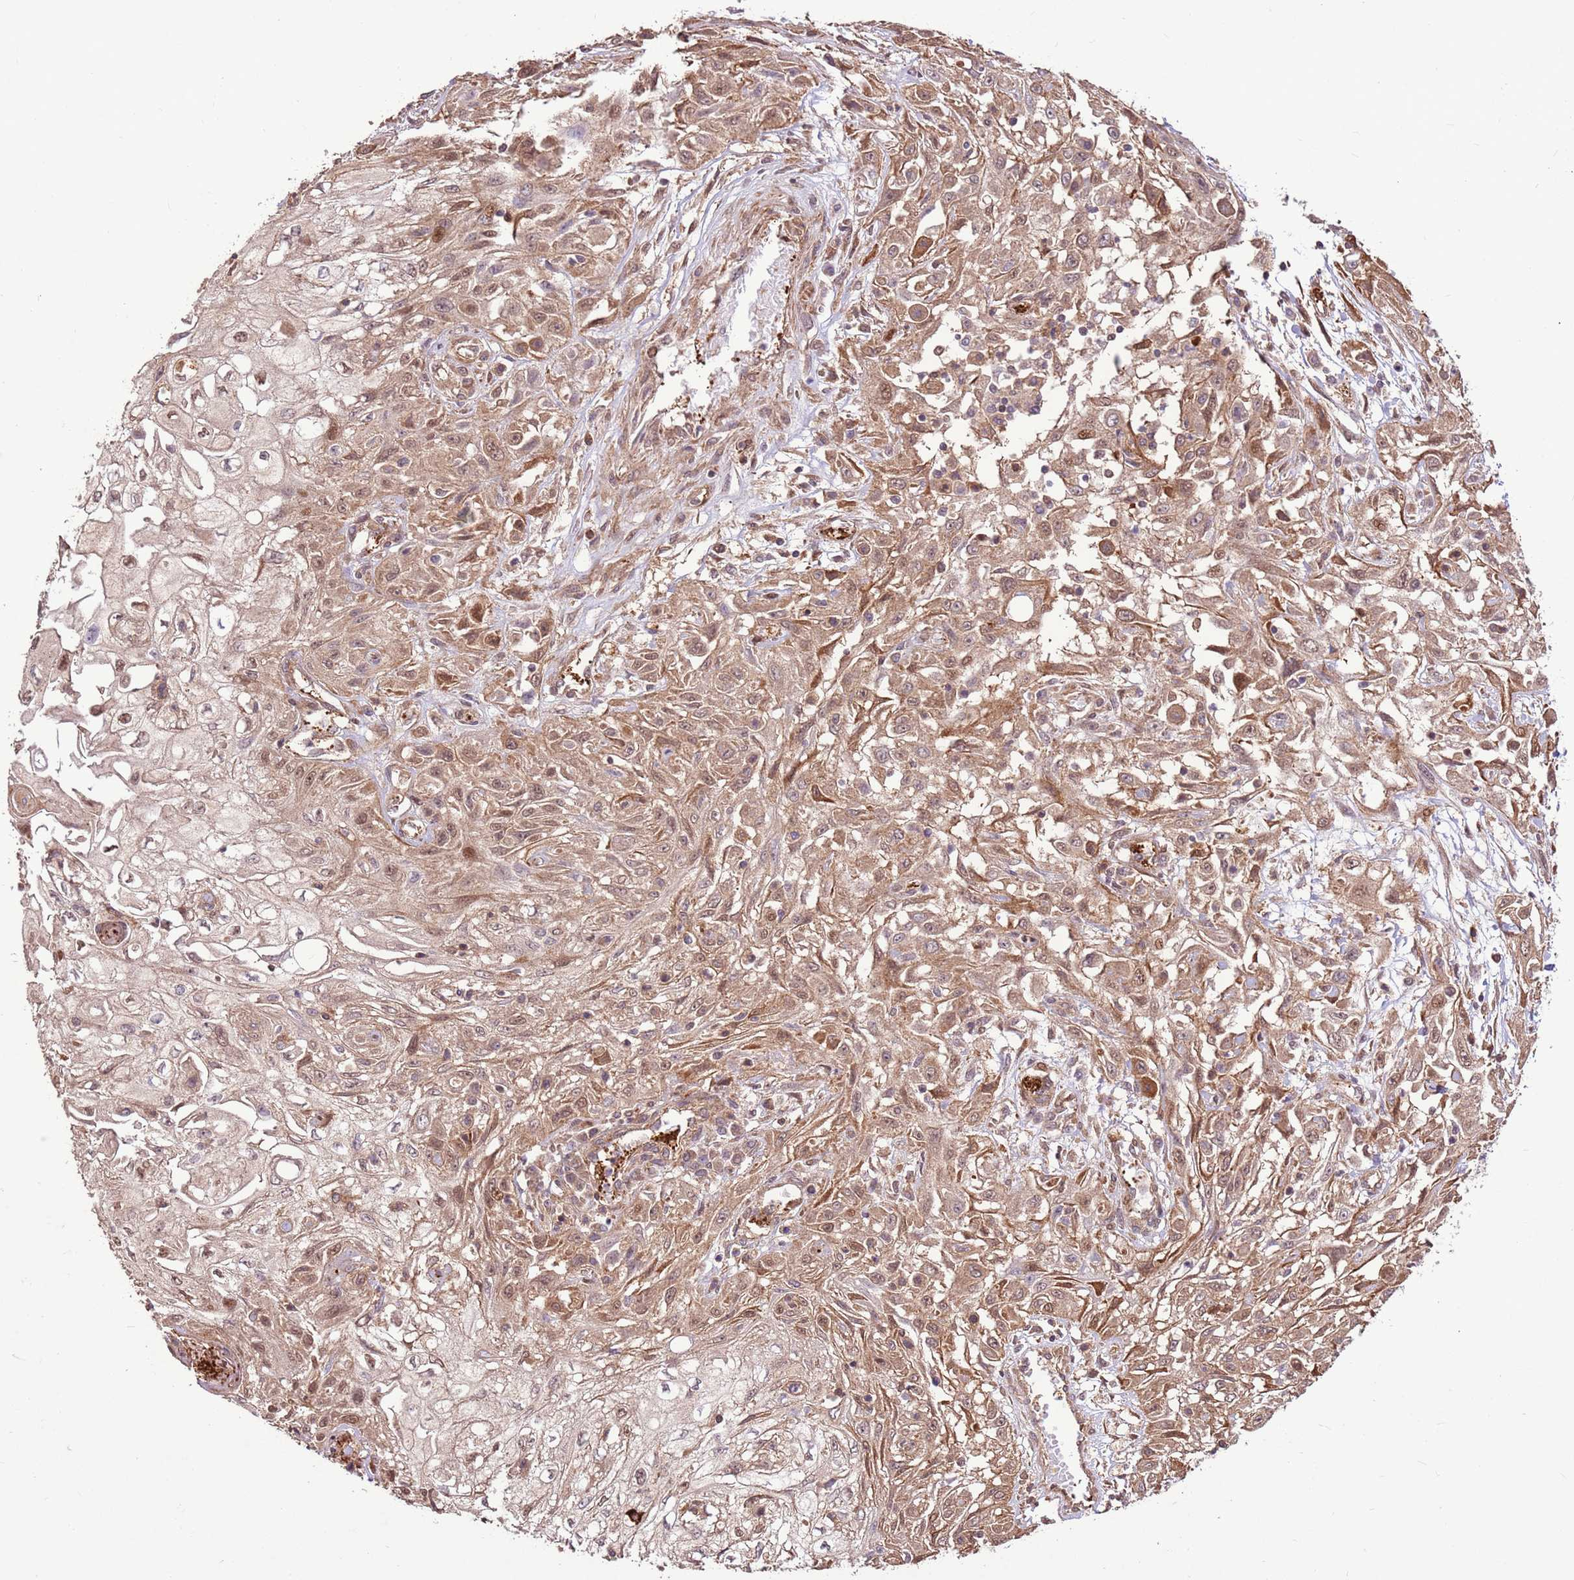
{"staining": {"intensity": "moderate", "quantity": ">75%", "location": "cytoplasmic/membranous,nuclear"}, "tissue": "skin cancer", "cell_type": "Tumor cells", "image_type": "cancer", "snomed": [{"axis": "morphology", "description": "Squamous cell carcinoma, NOS"}, {"axis": "morphology", "description": "Squamous cell carcinoma, metastatic, NOS"}, {"axis": "topography", "description": "Skin"}, {"axis": "topography", "description": "Lymph node"}], "caption": "This is an image of immunohistochemistry staining of skin cancer (squamous cell carcinoma), which shows moderate positivity in the cytoplasmic/membranous and nuclear of tumor cells.", "gene": "CCDC112", "patient": {"sex": "male", "age": 75}}